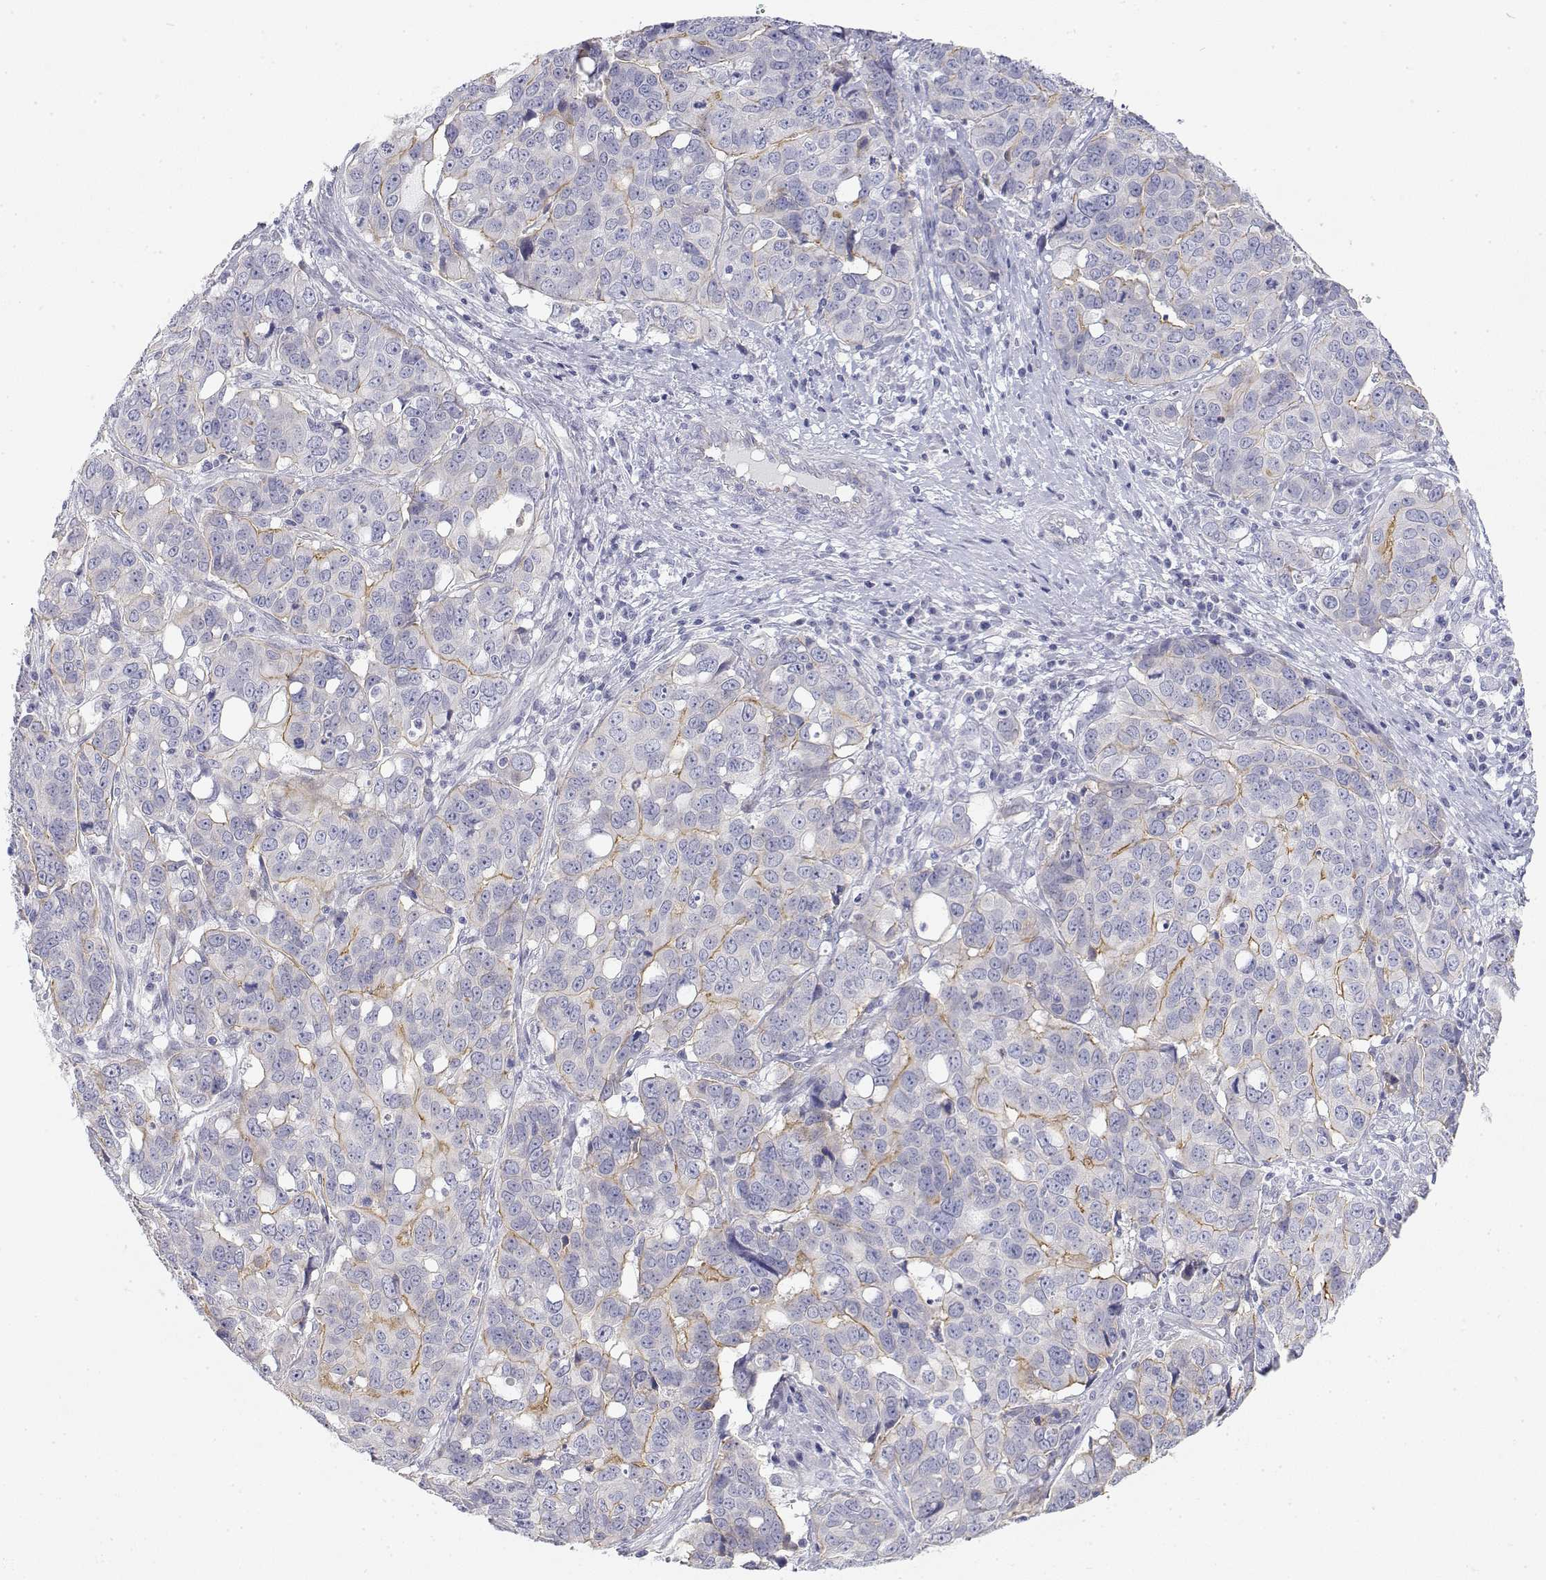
{"staining": {"intensity": "weak", "quantity": "<25%", "location": "cytoplasmic/membranous"}, "tissue": "ovarian cancer", "cell_type": "Tumor cells", "image_type": "cancer", "snomed": [{"axis": "morphology", "description": "Carcinoma, endometroid"}, {"axis": "topography", "description": "Ovary"}], "caption": "This histopathology image is of ovarian endometroid carcinoma stained with immunohistochemistry (IHC) to label a protein in brown with the nuclei are counter-stained blue. There is no positivity in tumor cells. Nuclei are stained in blue.", "gene": "MISP", "patient": {"sex": "female", "age": 78}}